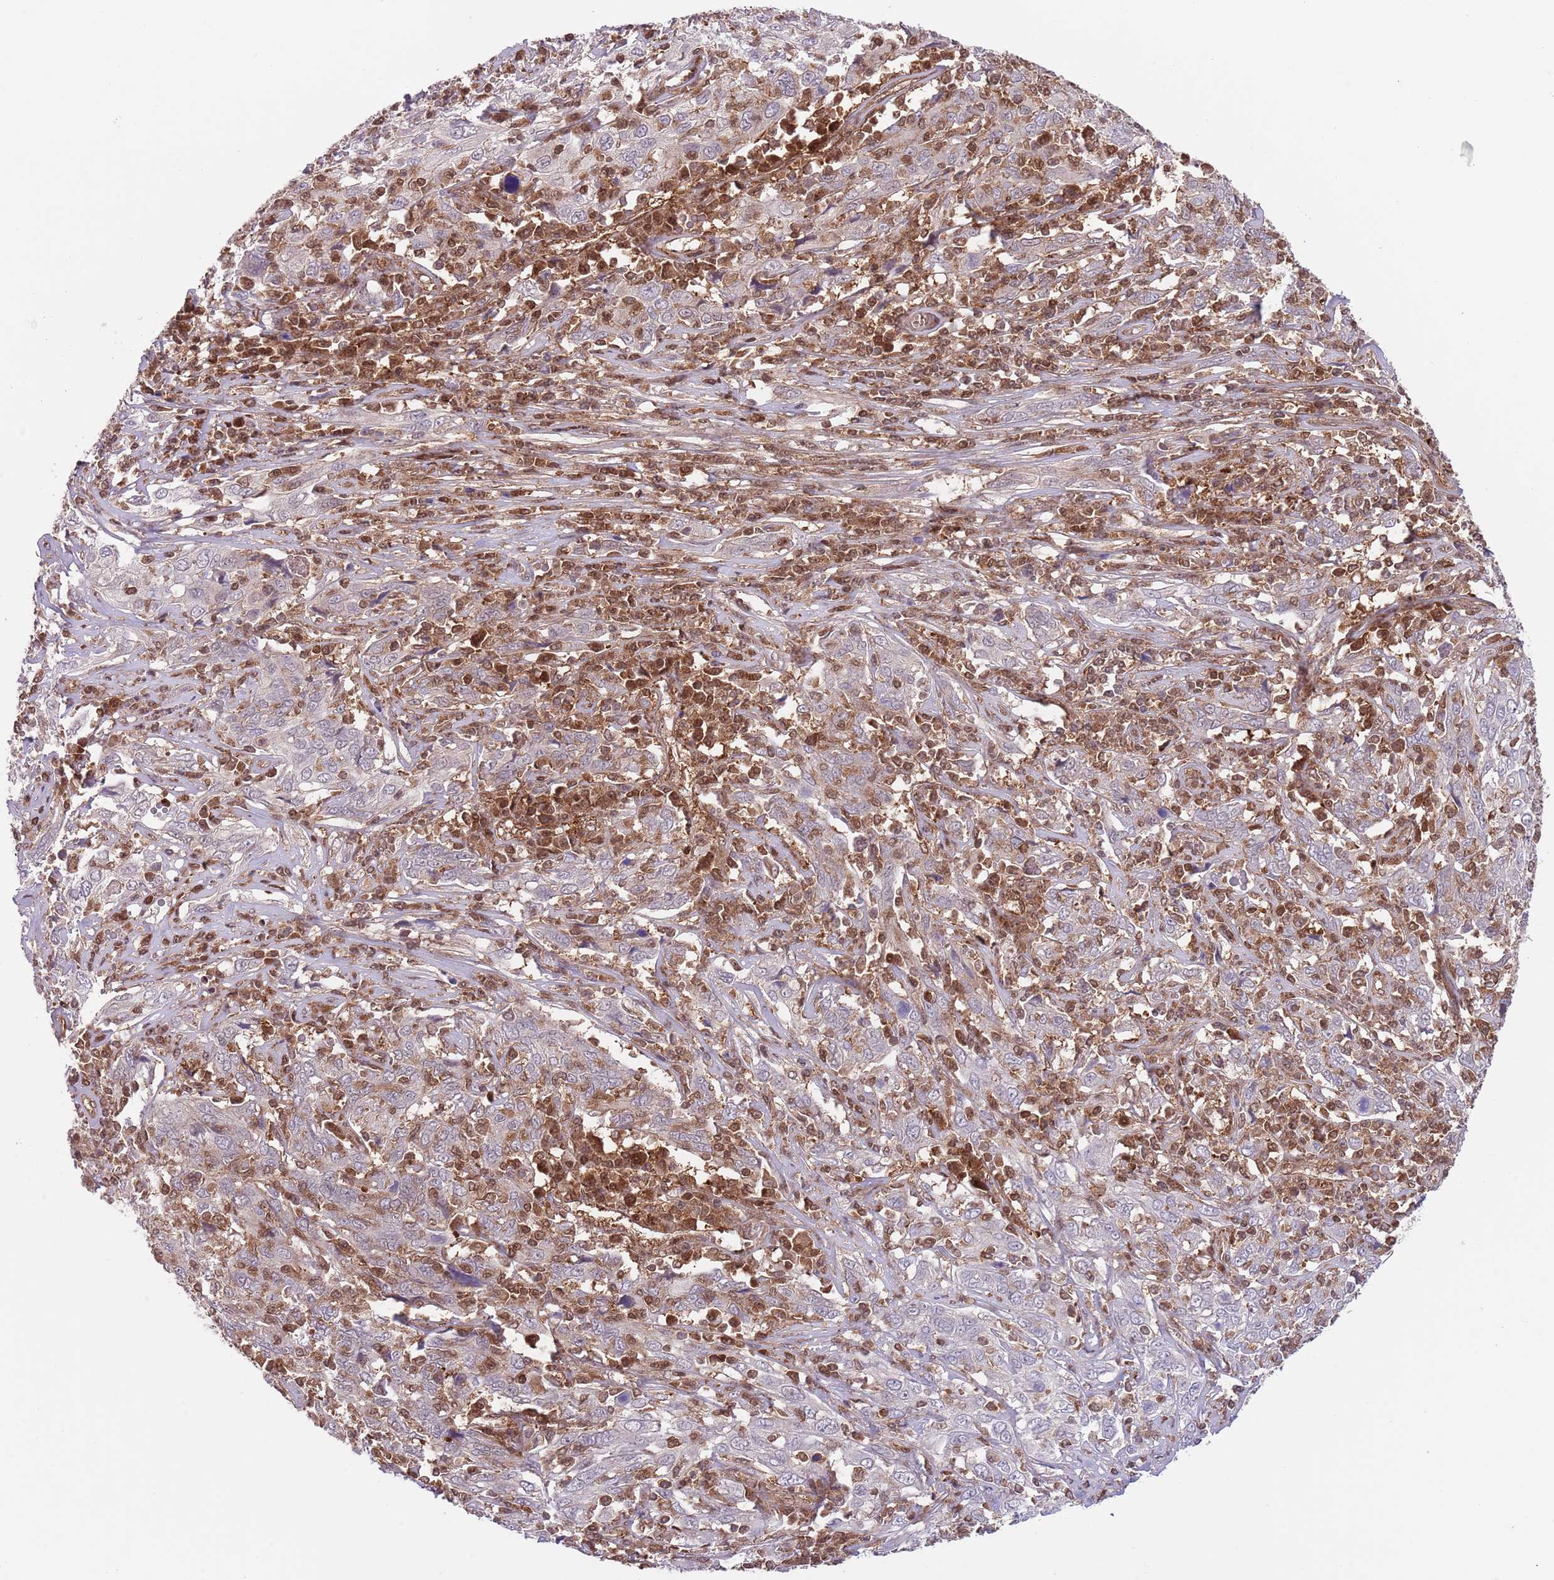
{"staining": {"intensity": "negative", "quantity": "none", "location": "none"}, "tissue": "cervical cancer", "cell_type": "Tumor cells", "image_type": "cancer", "snomed": [{"axis": "morphology", "description": "Squamous cell carcinoma, NOS"}, {"axis": "topography", "description": "Cervix"}], "caption": "Cervical cancer stained for a protein using immunohistochemistry demonstrates no staining tumor cells.", "gene": "HDHD2", "patient": {"sex": "female", "age": 46}}